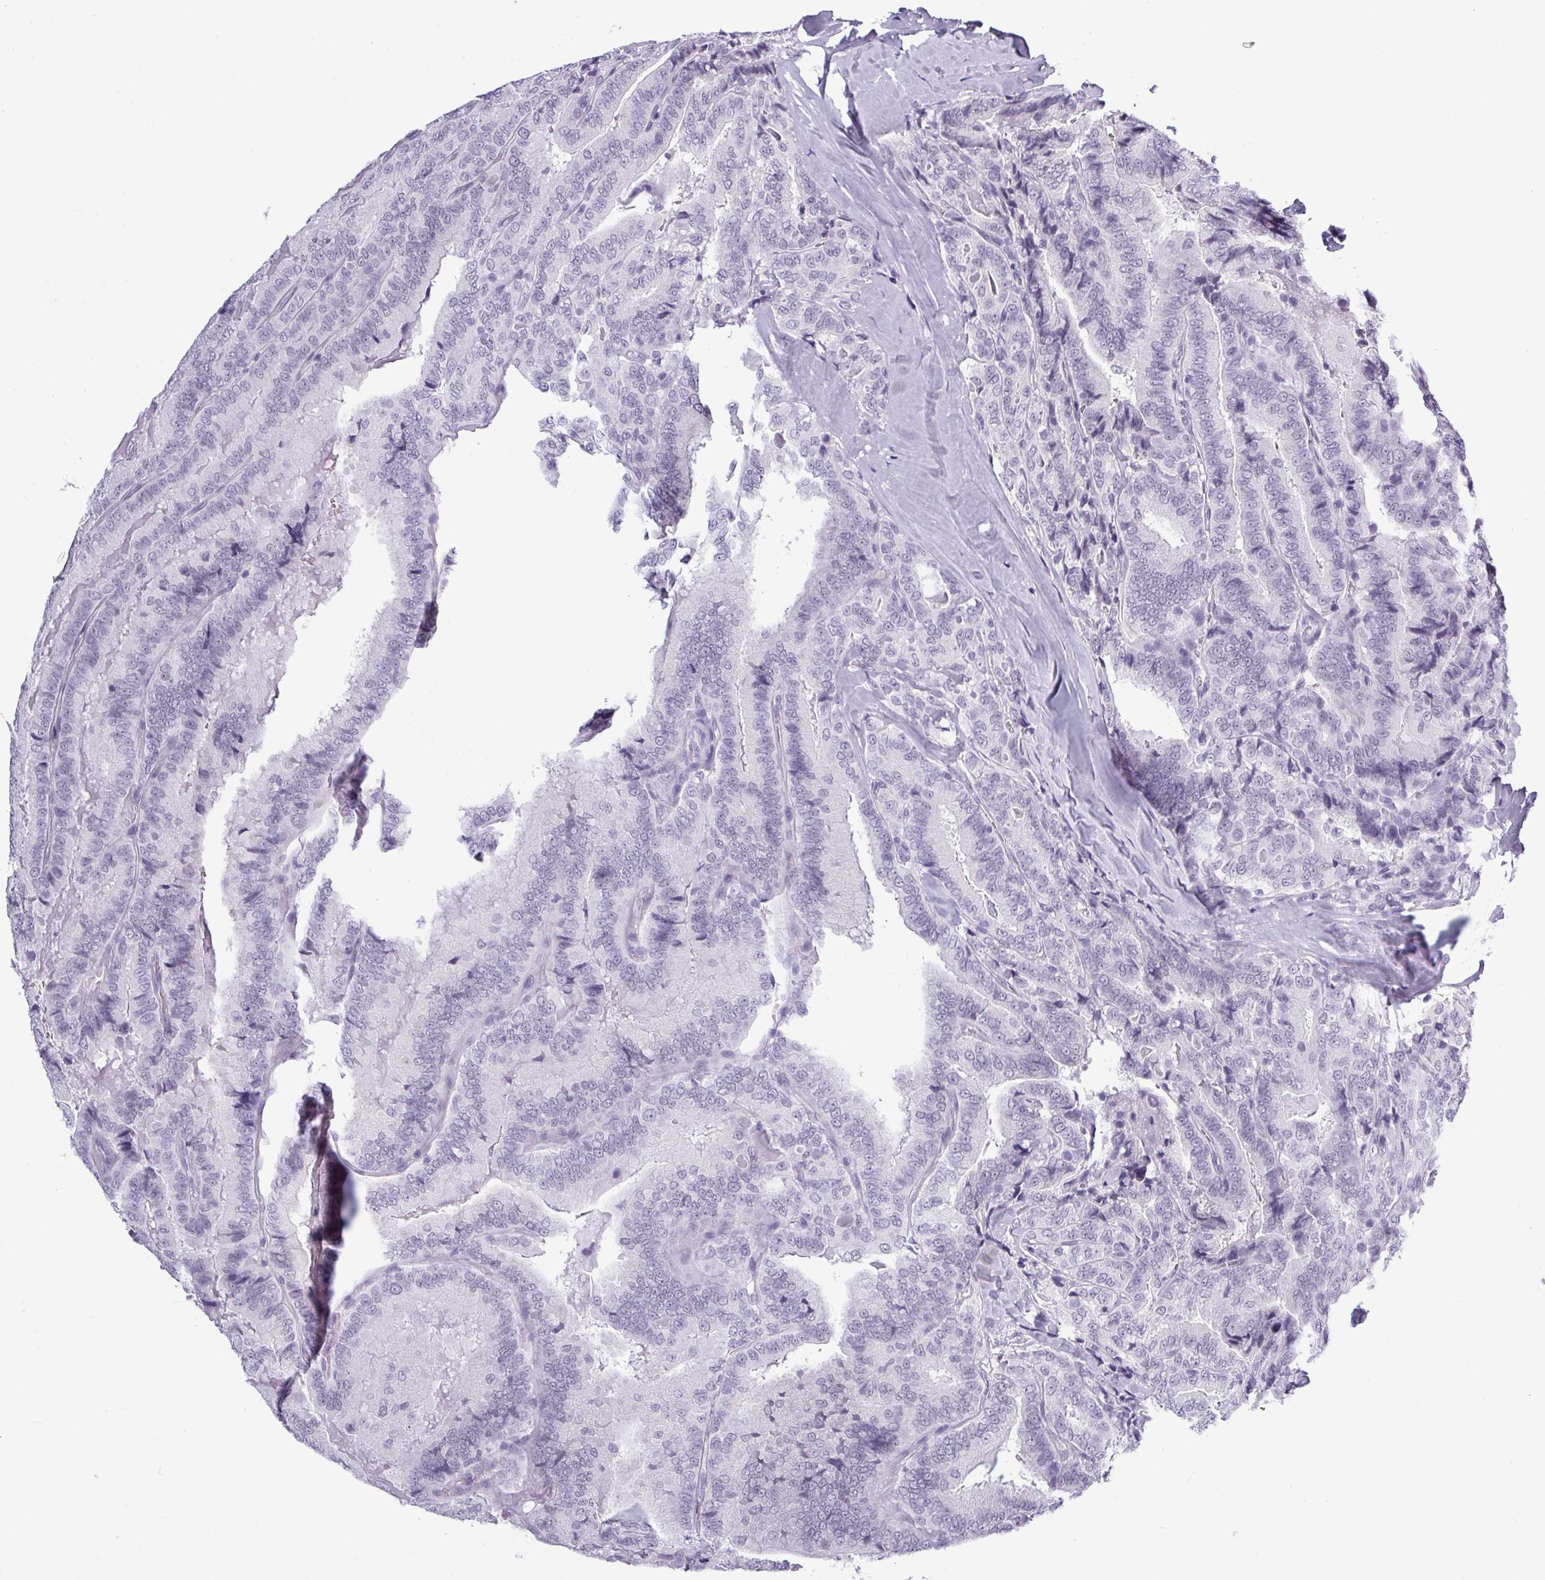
{"staining": {"intensity": "negative", "quantity": "none", "location": "none"}, "tissue": "thyroid cancer", "cell_type": "Tumor cells", "image_type": "cancer", "snomed": [{"axis": "morphology", "description": "Papillary adenocarcinoma, NOS"}, {"axis": "topography", "description": "Thyroid gland"}], "caption": "Papillary adenocarcinoma (thyroid) stained for a protein using IHC demonstrates no expression tumor cells.", "gene": "SRGAP1", "patient": {"sex": "male", "age": 61}}